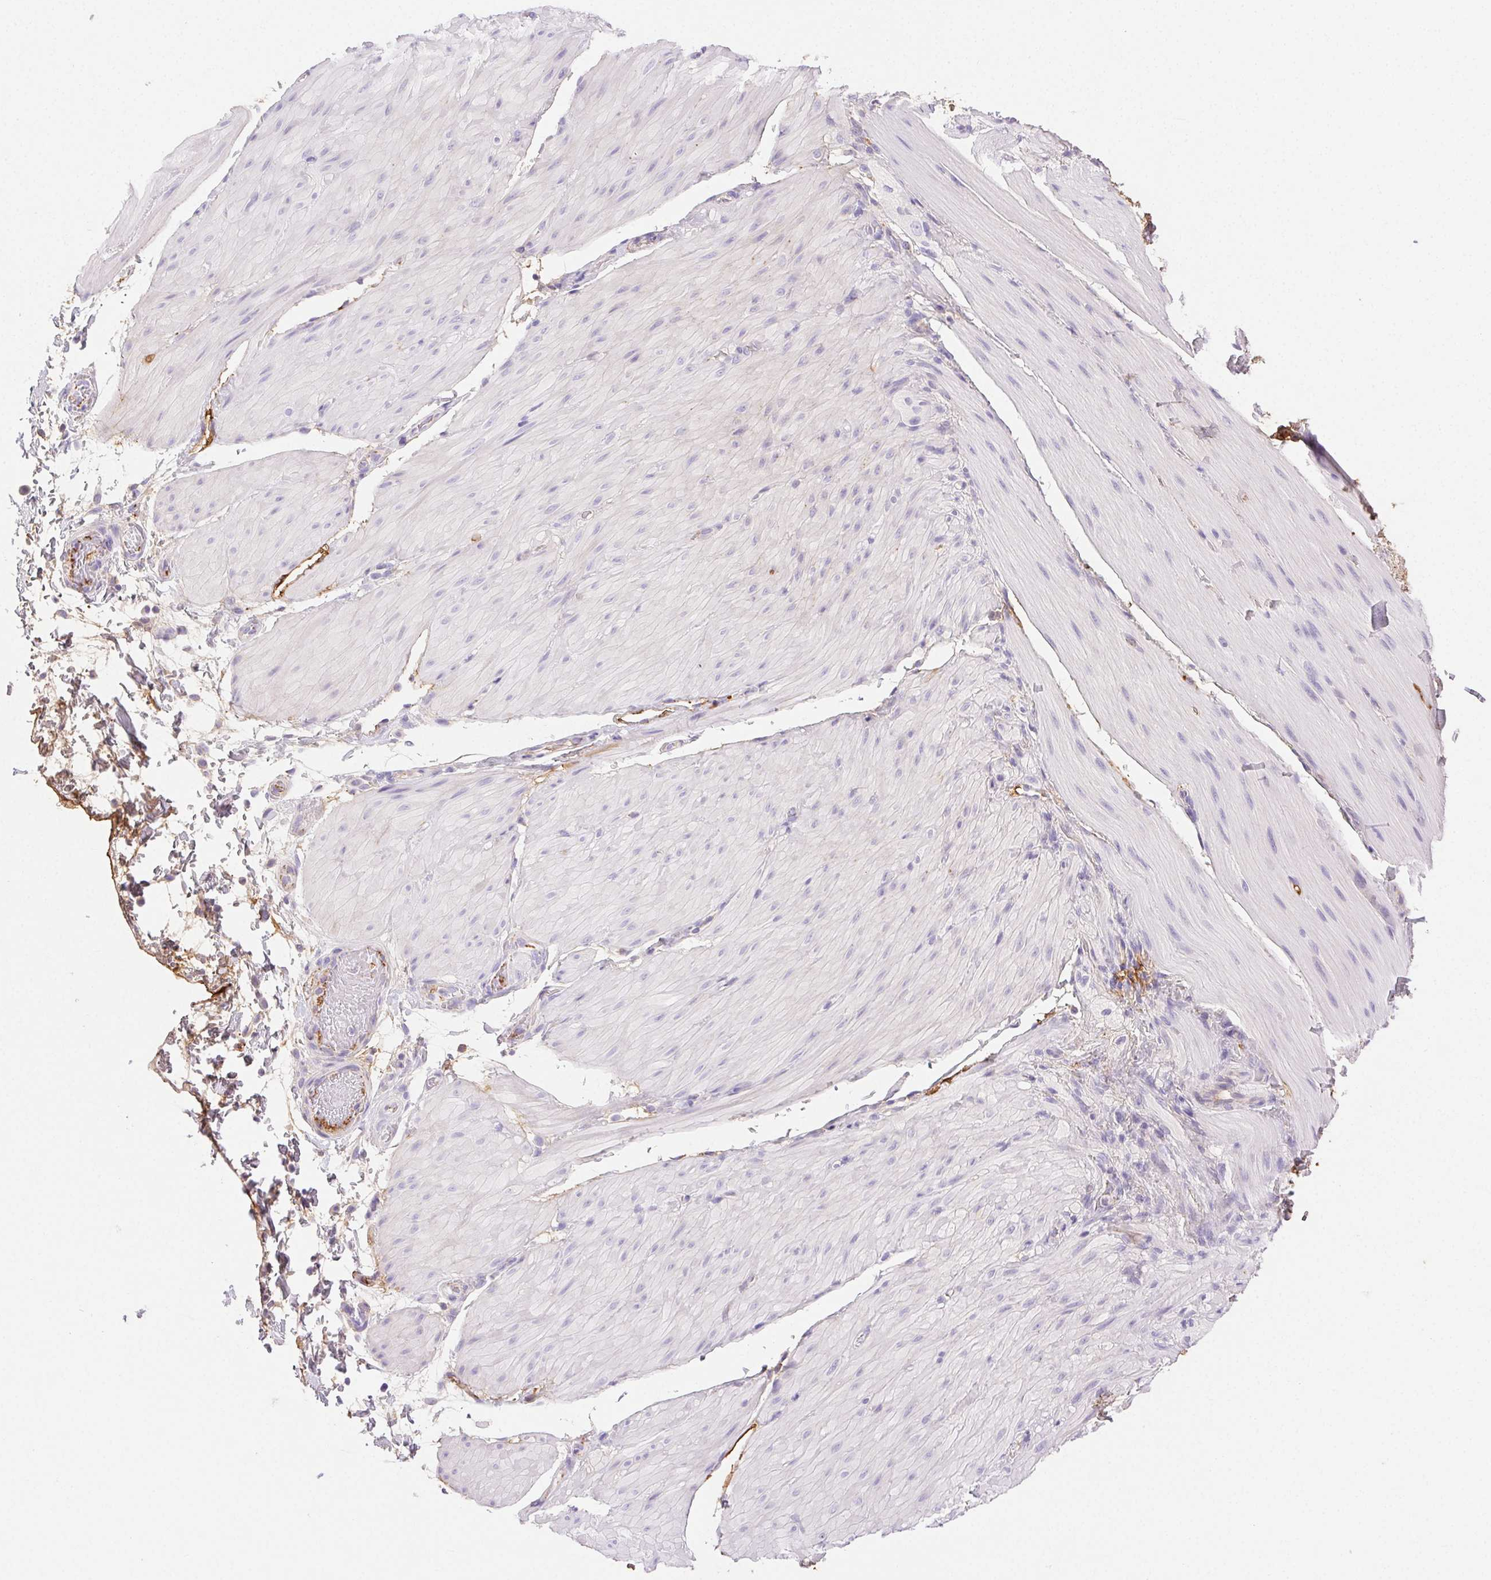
{"staining": {"intensity": "negative", "quantity": "none", "location": "none"}, "tissue": "smooth muscle", "cell_type": "Smooth muscle cells", "image_type": "normal", "snomed": [{"axis": "morphology", "description": "Normal tissue, NOS"}, {"axis": "topography", "description": "Smooth muscle"}, {"axis": "topography", "description": "Colon"}], "caption": "Smooth muscle stained for a protein using immunohistochemistry displays no staining smooth muscle cells.", "gene": "FGA", "patient": {"sex": "male", "age": 73}}